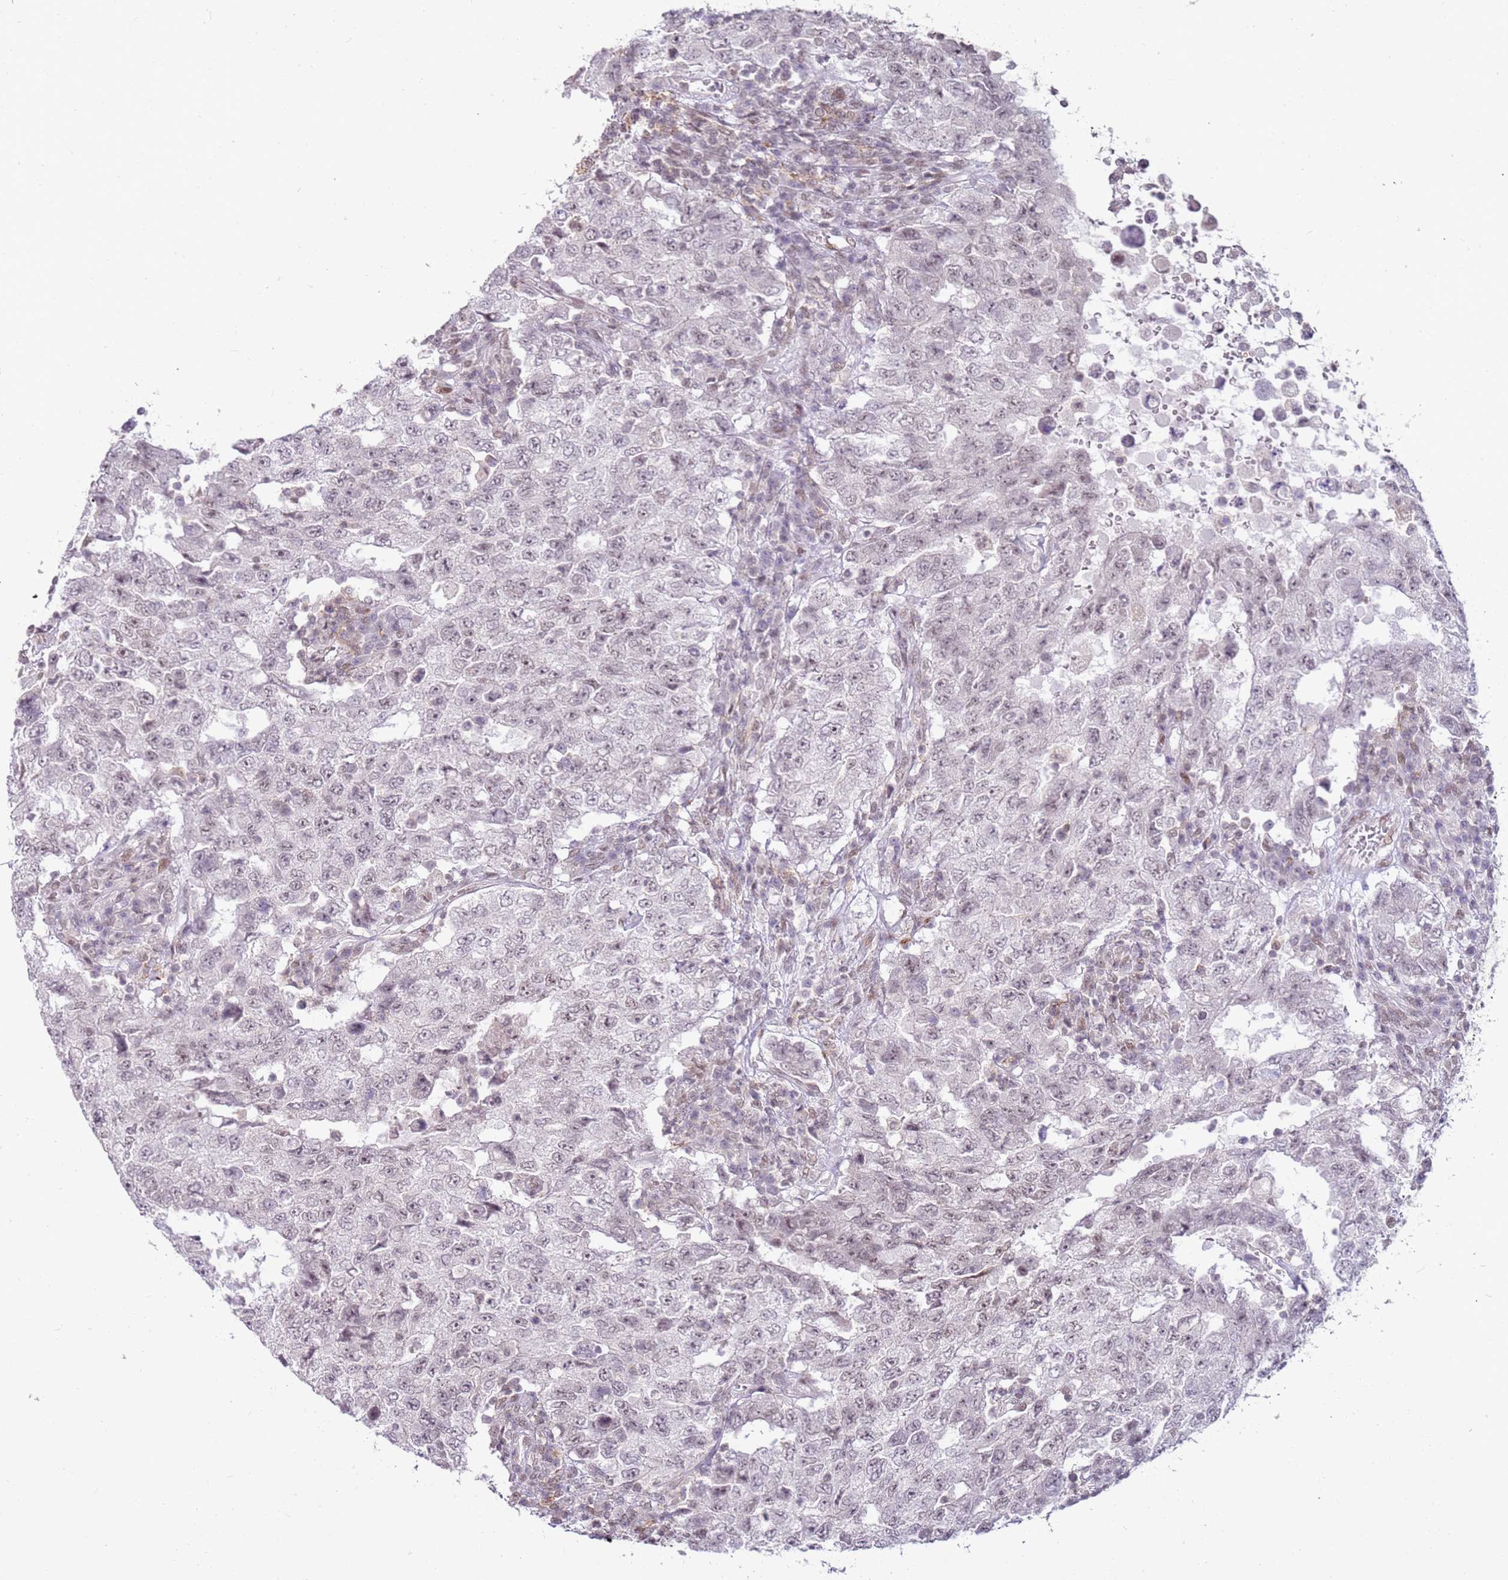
{"staining": {"intensity": "negative", "quantity": "none", "location": "none"}, "tissue": "testis cancer", "cell_type": "Tumor cells", "image_type": "cancer", "snomed": [{"axis": "morphology", "description": "Carcinoma, Embryonal, NOS"}, {"axis": "topography", "description": "Testis"}], "caption": "The micrograph reveals no staining of tumor cells in embryonal carcinoma (testis).", "gene": "PHC2", "patient": {"sex": "male", "age": 26}}